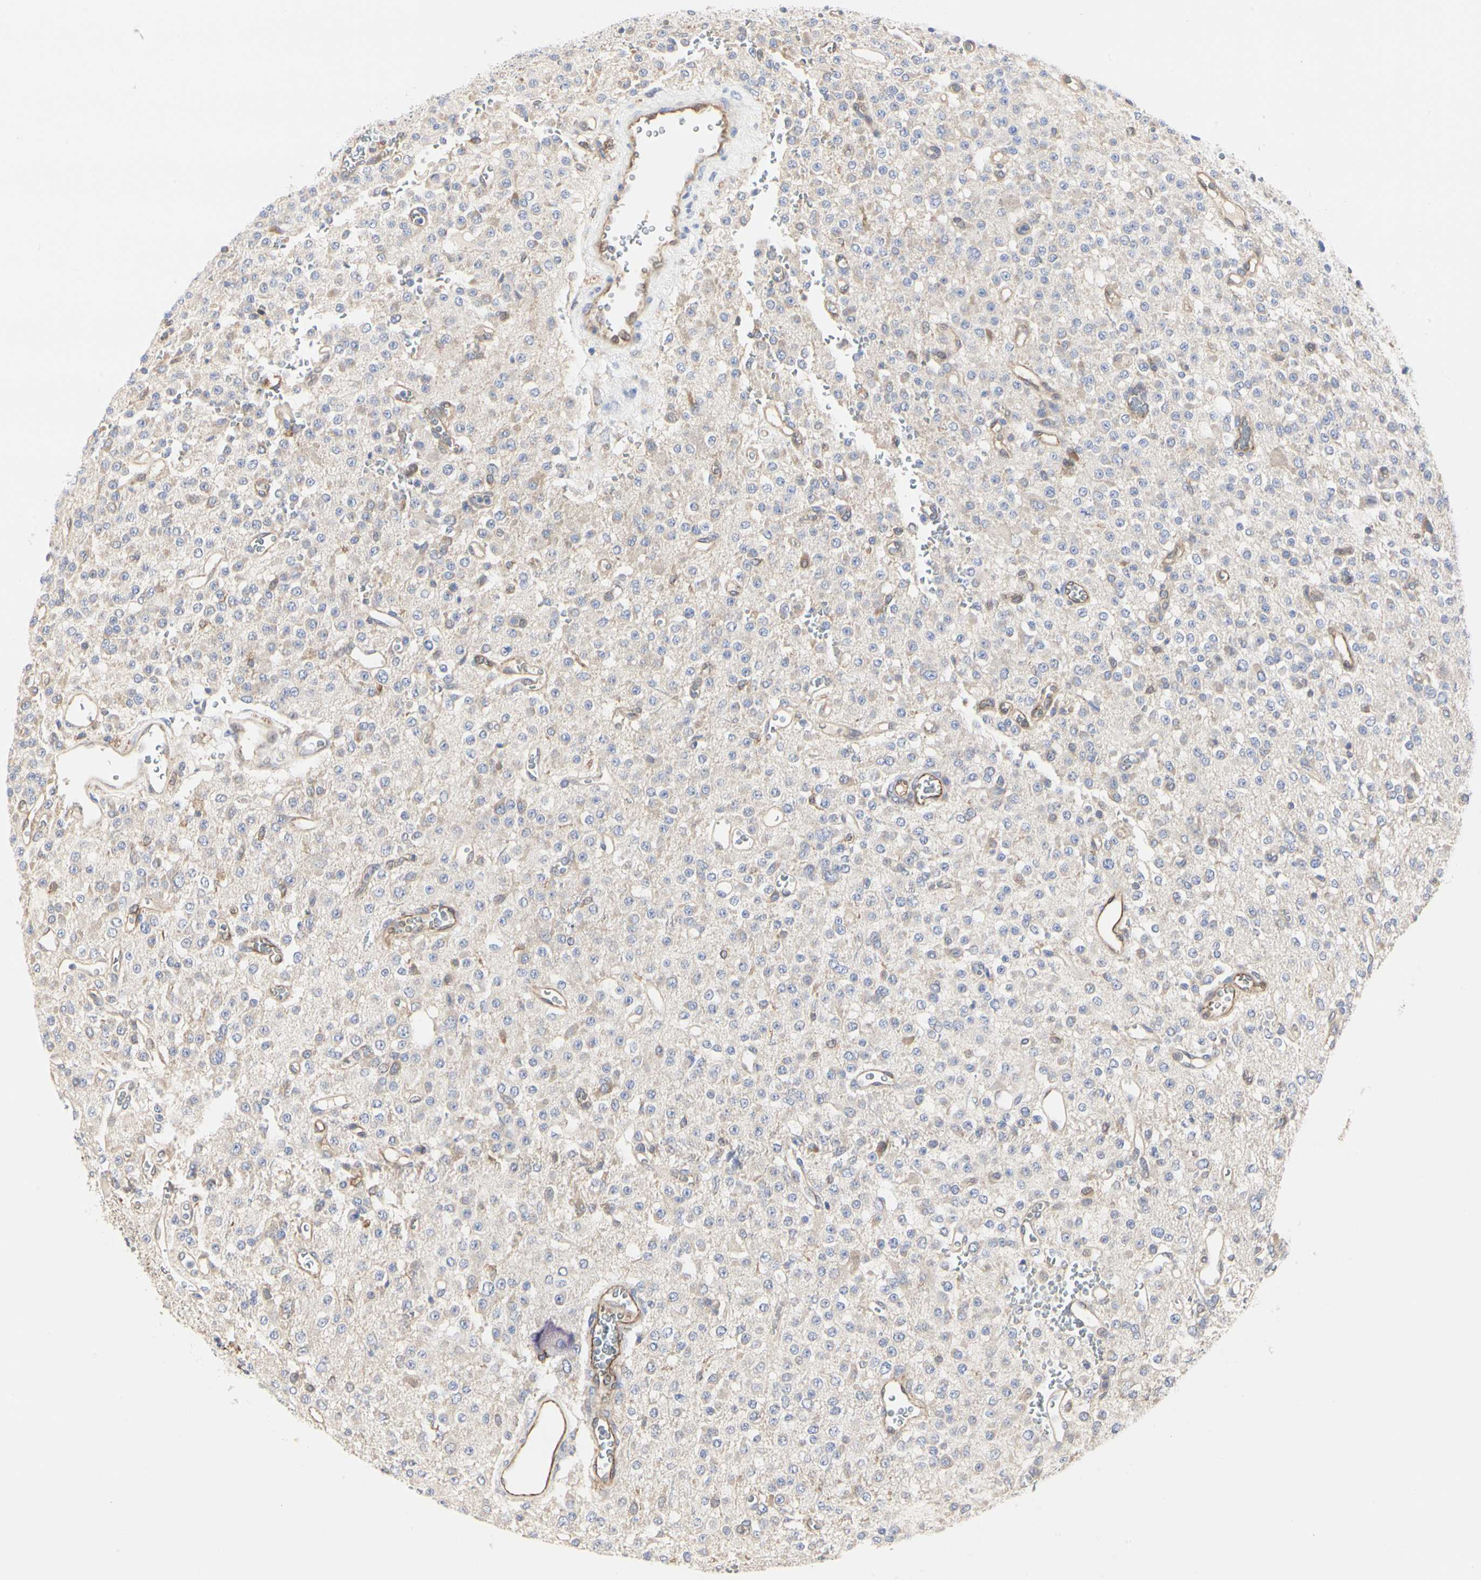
{"staining": {"intensity": "weak", "quantity": "25%-75%", "location": "cytoplasmic/membranous"}, "tissue": "glioma", "cell_type": "Tumor cells", "image_type": "cancer", "snomed": [{"axis": "morphology", "description": "Glioma, malignant, Low grade"}, {"axis": "topography", "description": "Brain"}], "caption": "A low amount of weak cytoplasmic/membranous positivity is appreciated in approximately 25%-75% of tumor cells in glioma tissue.", "gene": "C3orf52", "patient": {"sex": "male", "age": 38}}